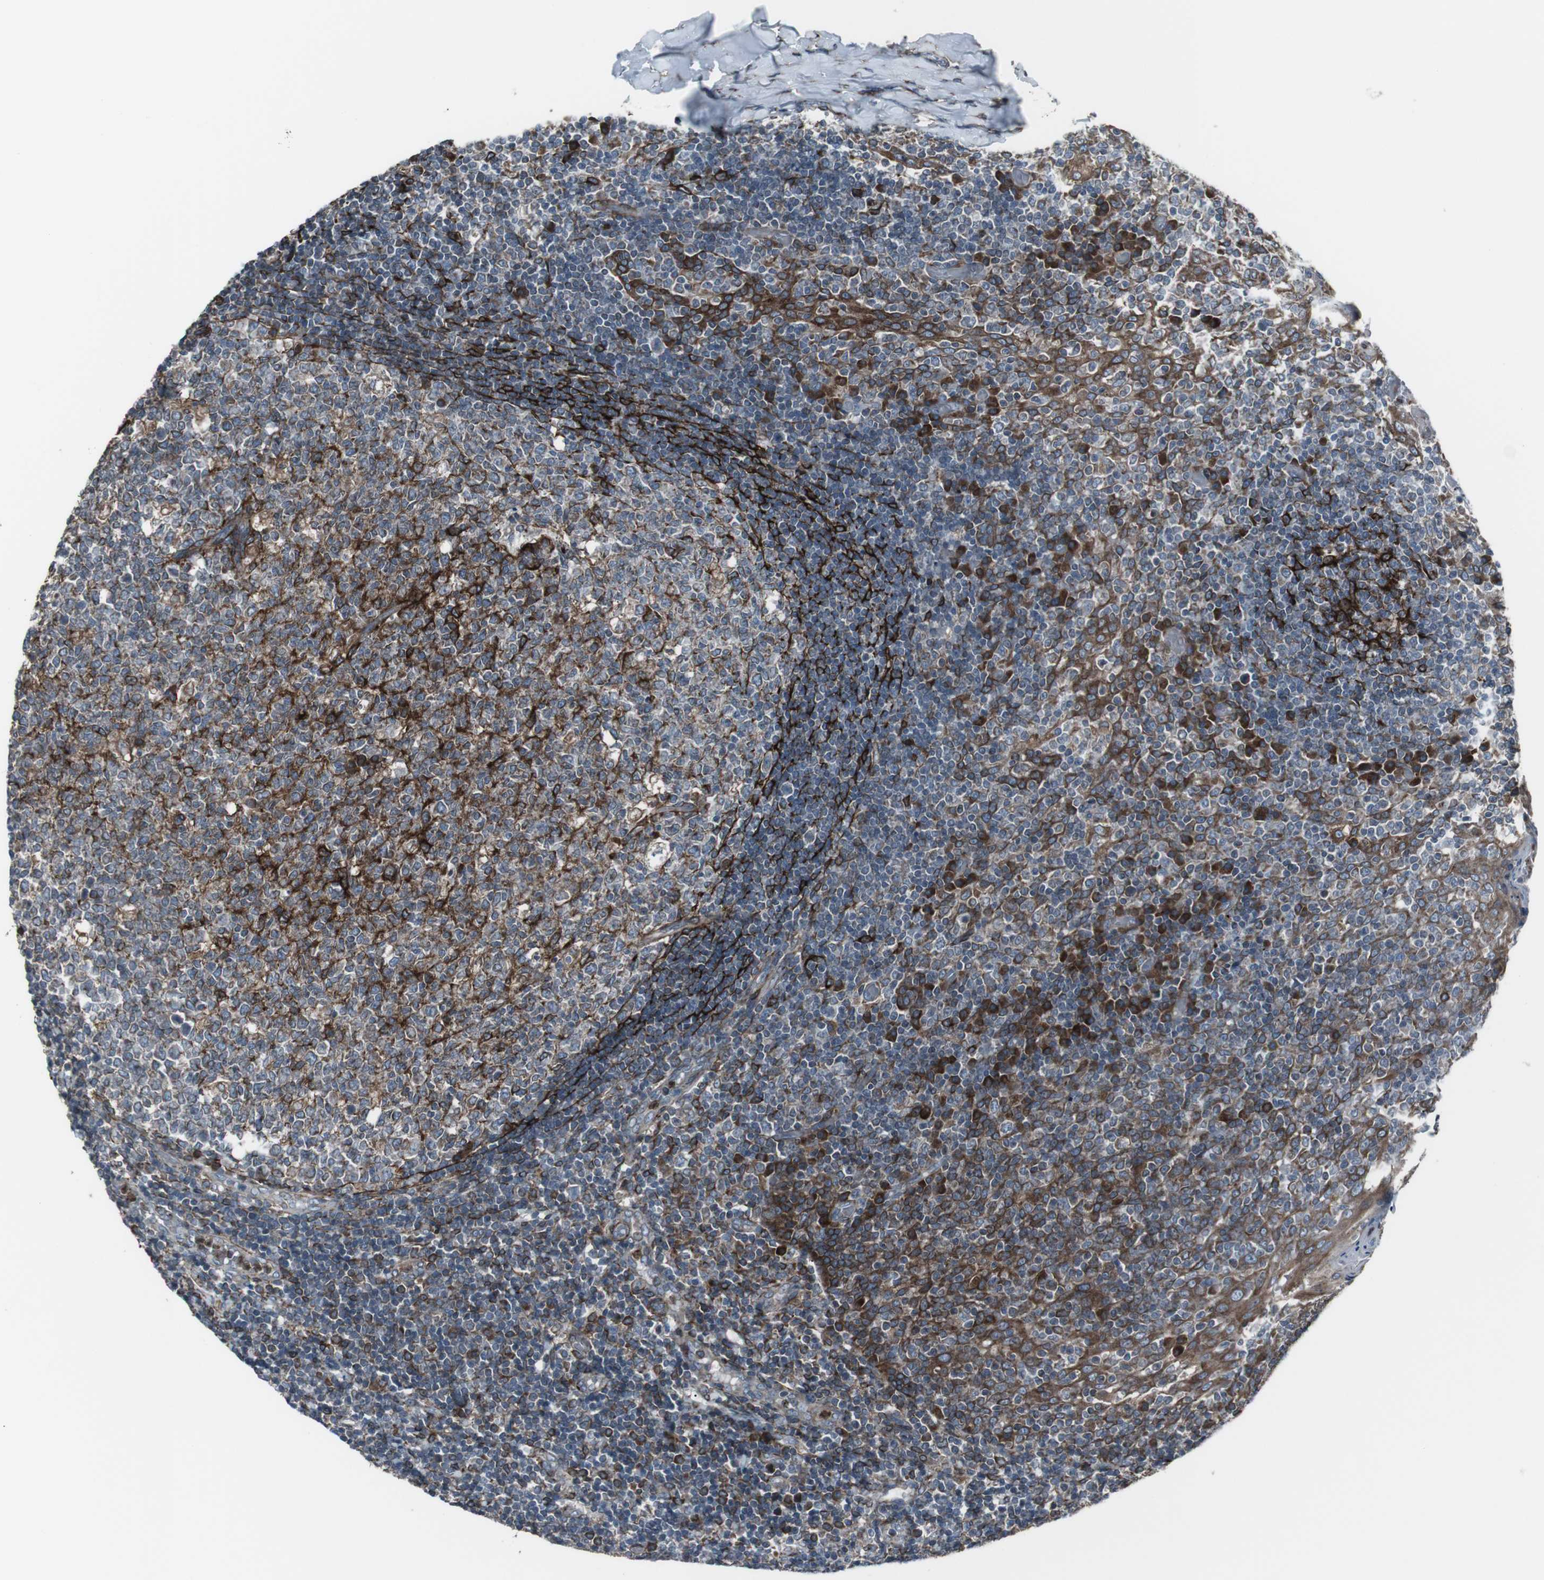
{"staining": {"intensity": "strong", "quantity": "25%-75%", "location": "cytoplasmic/membranous"}, "tissue": "tonsil", "cell_type": "Germinal center cells", "image_type": "normal", "snomed": [{"axis": "morphology", "description": "Normal tissue, NOS"}, {"axis": "topography", "description": "Tonsil"}], "caption": "Strong cytoplasmic/membranous expression is appreciated in about 25%-75% of germinal center cells in normal tonsil.", "gene": "LNPK", "patient": {"sex": "female", "age": 19}}